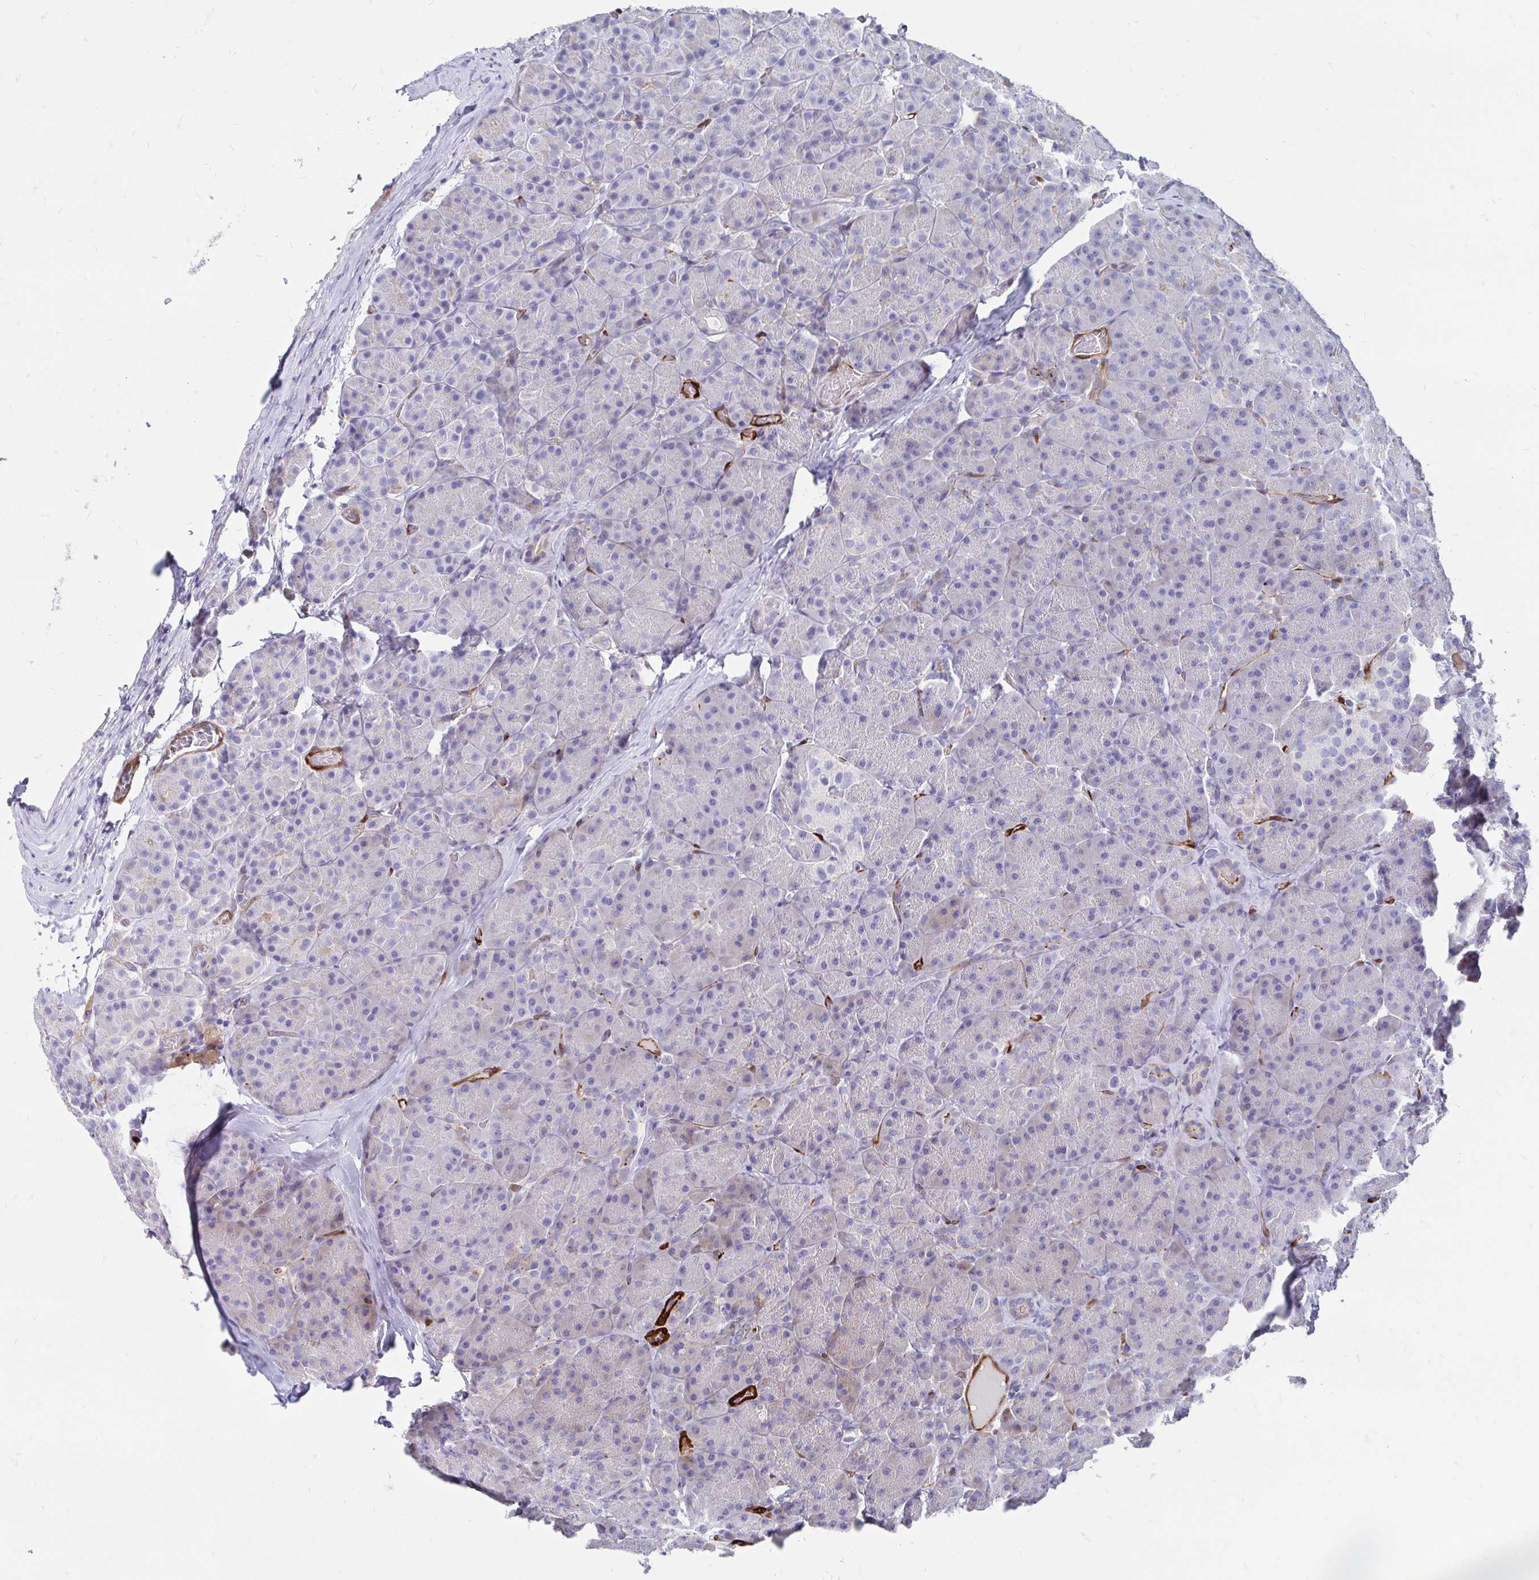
{"staining": {"intensity": "weak", "quantity": "25%-75%", "location": "cytoplasmic/membranous"}, "tissue": "pancreas", "cell_type": "Exocrine glandular cells", "image_type": "normal", "snomed": [{"axis": "morphology", "description": "Normal tissue, NOS"}, {"axis": "topography", "description": "Pancreas"}], "caption": "Immunohistochemistry (DAB) staining of normal pancreas shows weak cytoplasmic/membranous protein positivity in approximately 25%-75% of exocrine glandular cells. The protein is shown in brown color, while the nuclei are stained blue.", "gene": "CDKL1", "patient": {"sex": "male", "age": 57}}